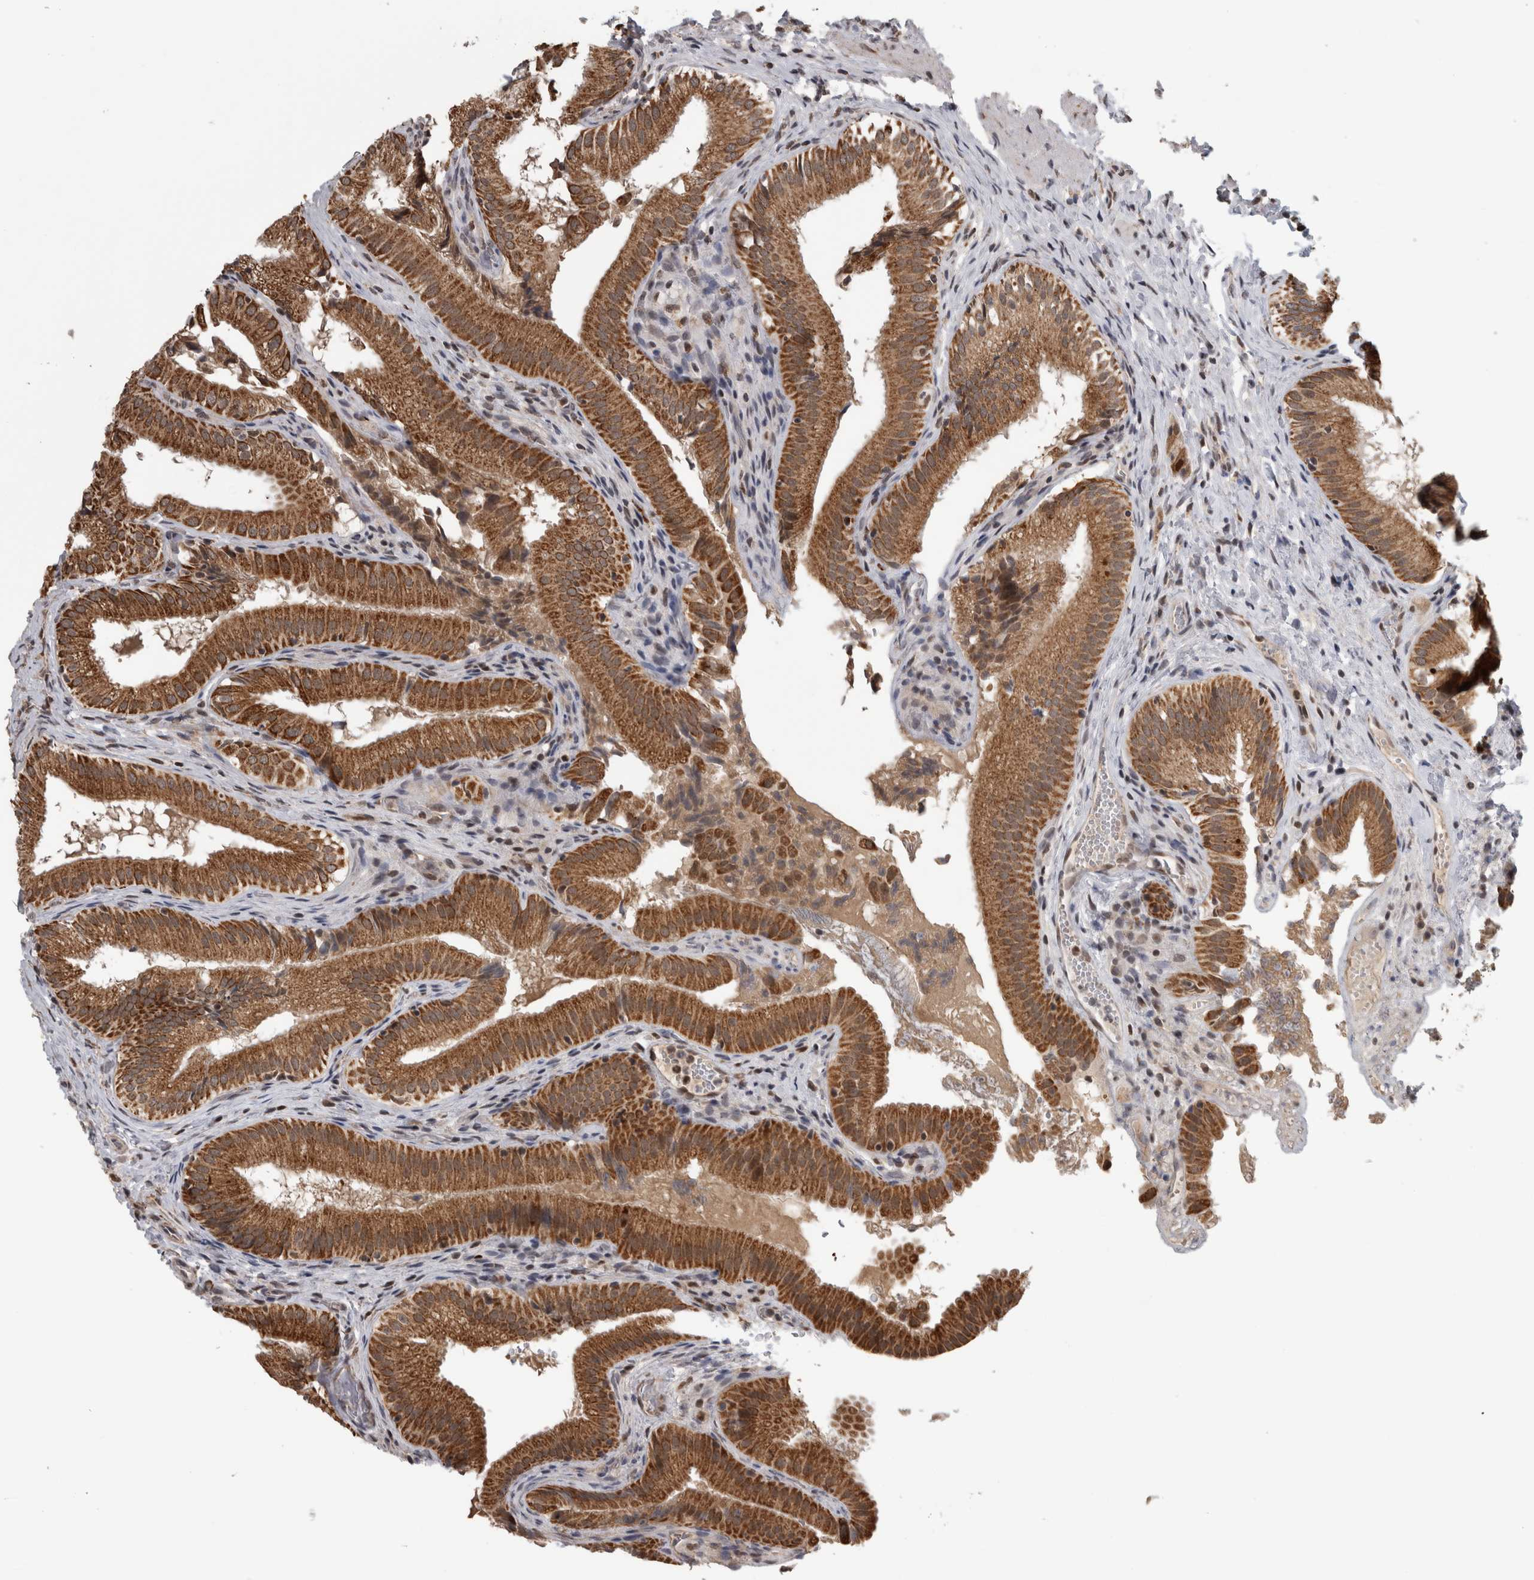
{"staining": {"intensity": "strong", "quantity": ">75%", "location": "cytoplasmic/membranous"}, "tissue": "gallbladder", "cell_type": "Glandular cells", "image_type": "normal", "snomed": [{"axis": "morphology", "description": "Normal tissue, NOS"}, {"axis": "topography", "description": "Gallbladder"}], "caption": "Immunohistochemistry (IHC) histopathology image of normal gallbladder: gallbladder stained using IHC demonstrates high levels of strong protein expression localized specifically in the cytoplasmic/membranous of glandular cells, appearing as a cytoplasmic/membranous brown color.", "gene": "OR2K2", "patient": {"sex": "female", "age": 30}}